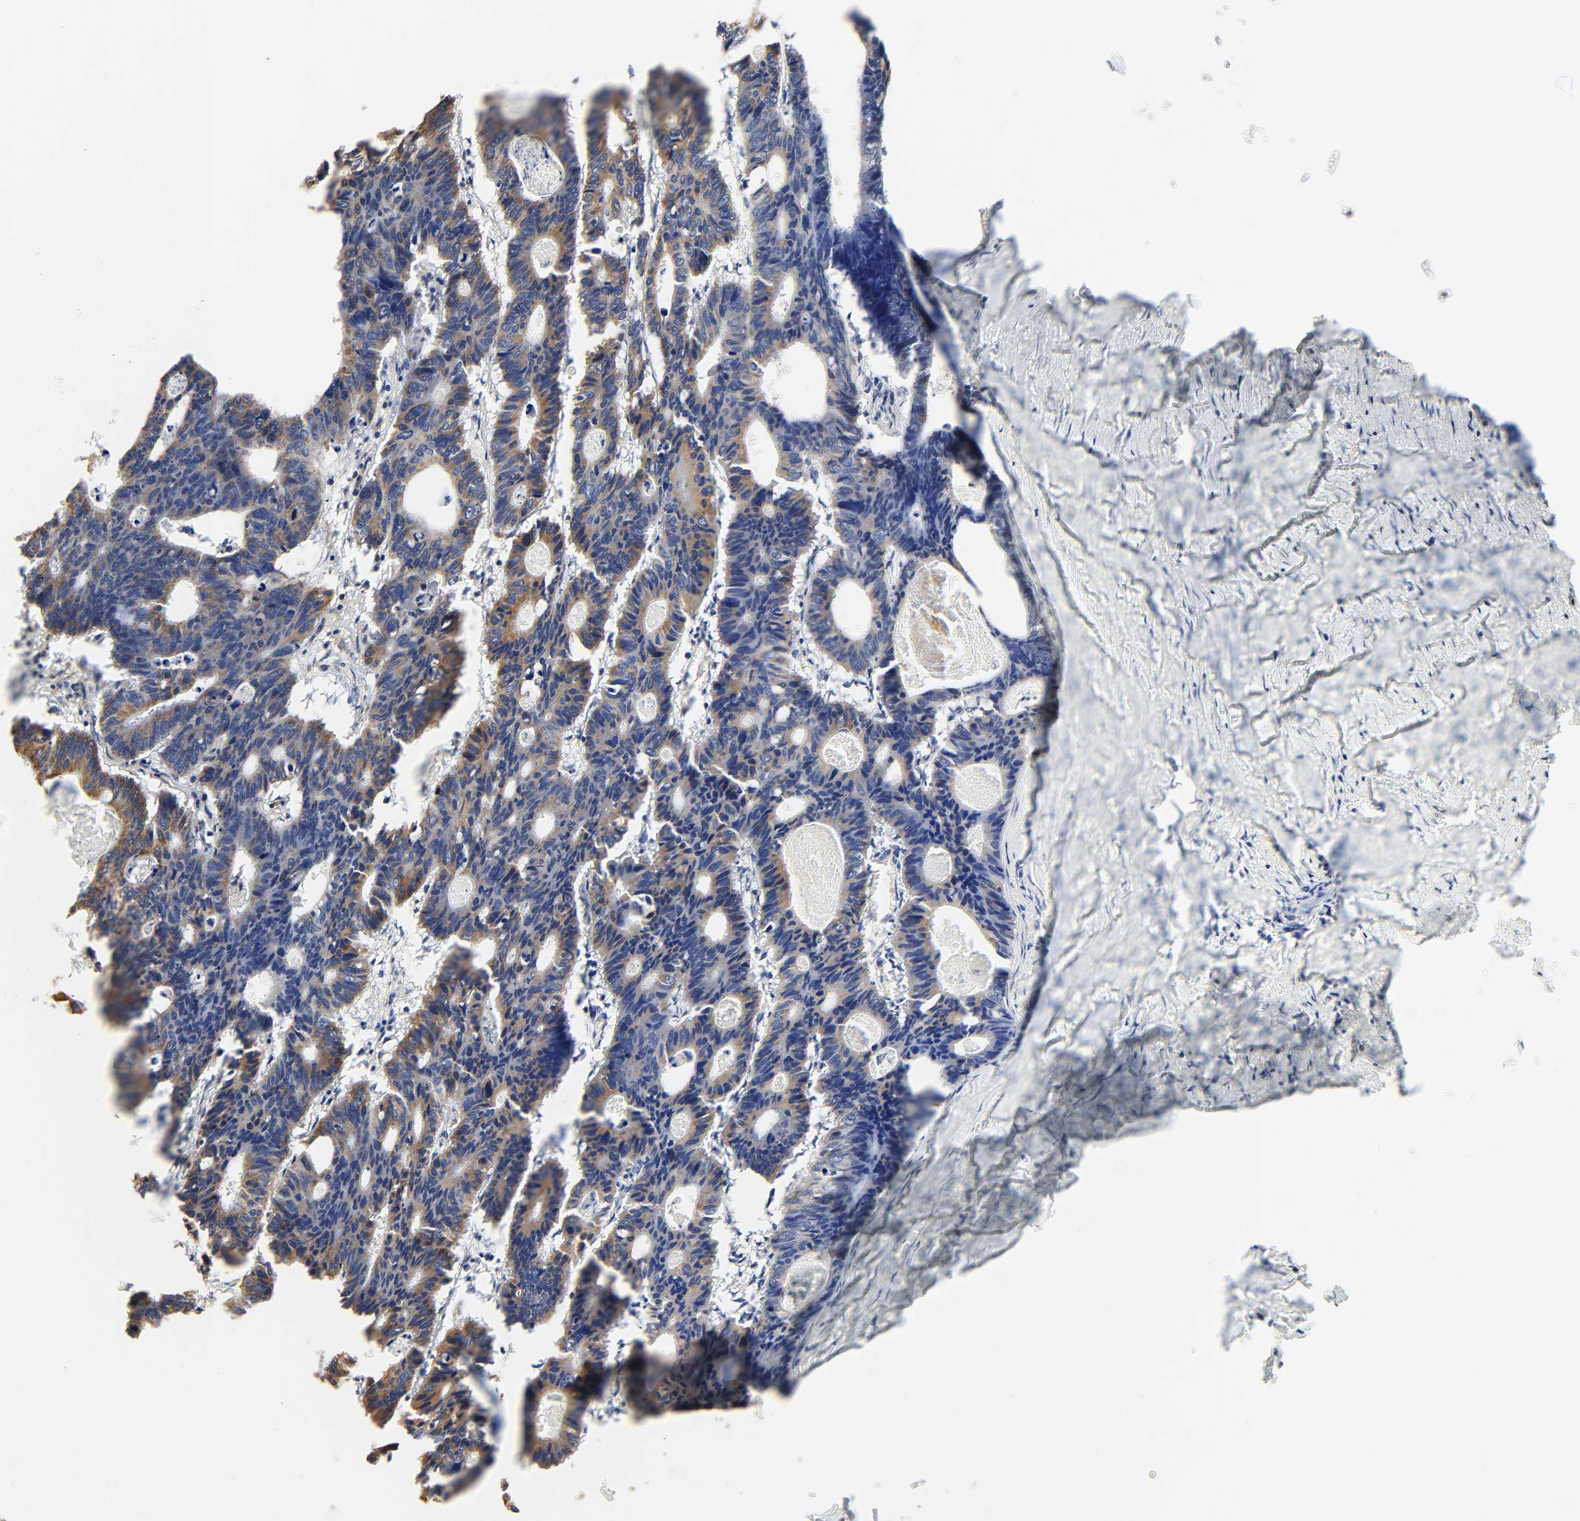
{"staining": {"intensity": "moderate", "quantity": ">75%", "location": "cytoplasmic/membranous"}, "tissue": "colorectal cancer", "cell_type": "Tumor cells", "image_type": "cancer", "snomed": [{"axis": "morphology", "description": "Adenocarcinoma, NOS"}, {"axis": "topography", "description": "Colon"}], "caption": "Immunohistochemistry staining of colorectal cancer, which shows medium levels of moderate cytoplasmic/membranous staining in approximately >75% of tumor cells indicating moderate cytoplasmic/membranous protein staining. The staining was performed using DAB (brown) for protein detection and nuclei were counterstained in hematoxylin (blue).", "gene": "ZMAT5", "patient": {"sex": "female", "age": 55}}